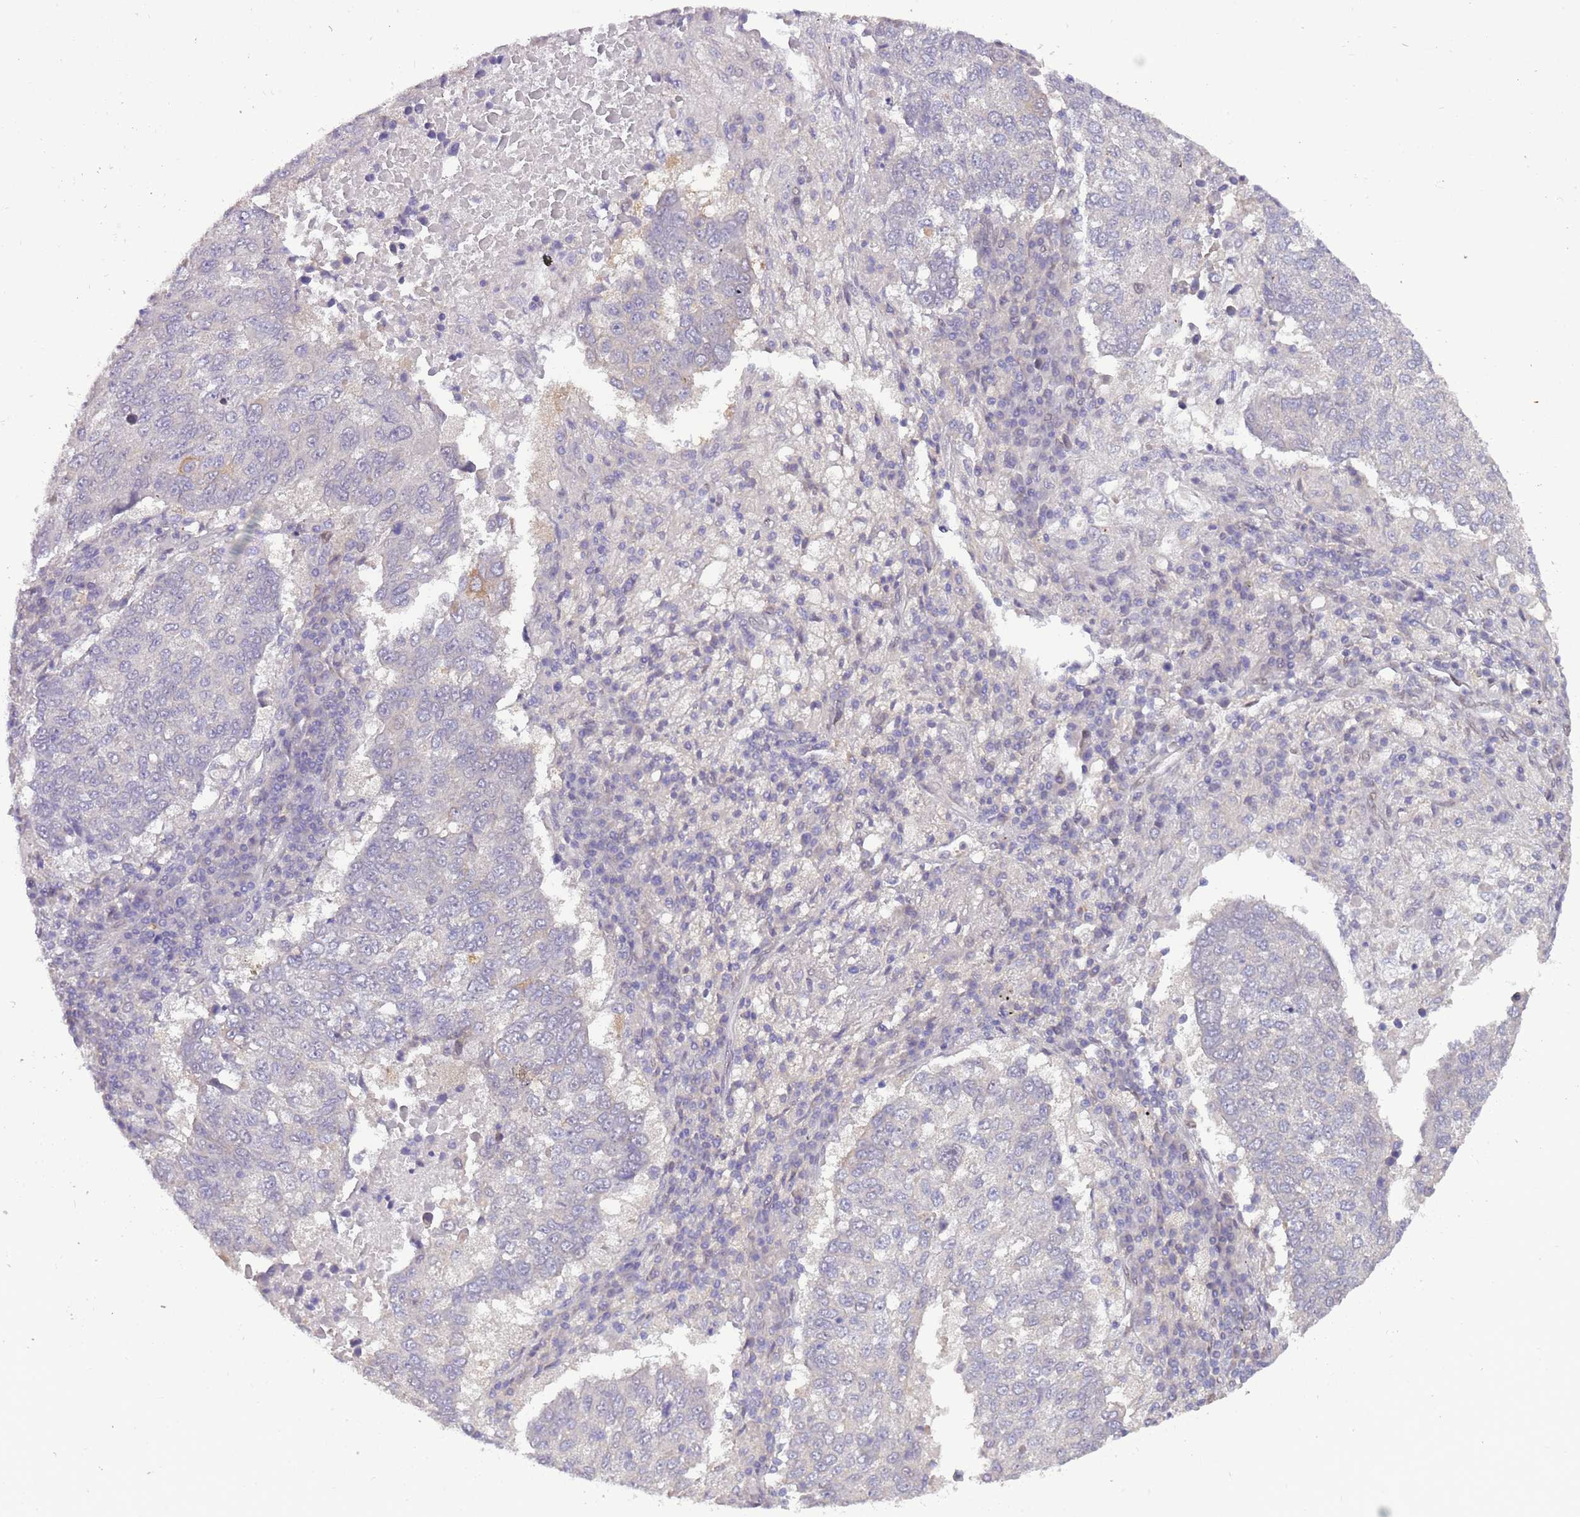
{"staining": {"intensity": "negative", "quantity": "none", "location": "none"}, "tissue": "lung cancer", "cell_type": "Tumor cells", "image_type": "cancer", "snomed": [{"axis": "morphology", "description": "Squamous cell carcinoma, NOS"}, {"axis": "topography", "description": "Lung"}], "caption": "DAB (3,3'-diaminobenzidine) immunohistochemical staining of human lung squamous cell carcinoma shows no significant positivity in tumor cells.", "gene": "ZNF665", "patient": {"sex": "male", "age": 73}}